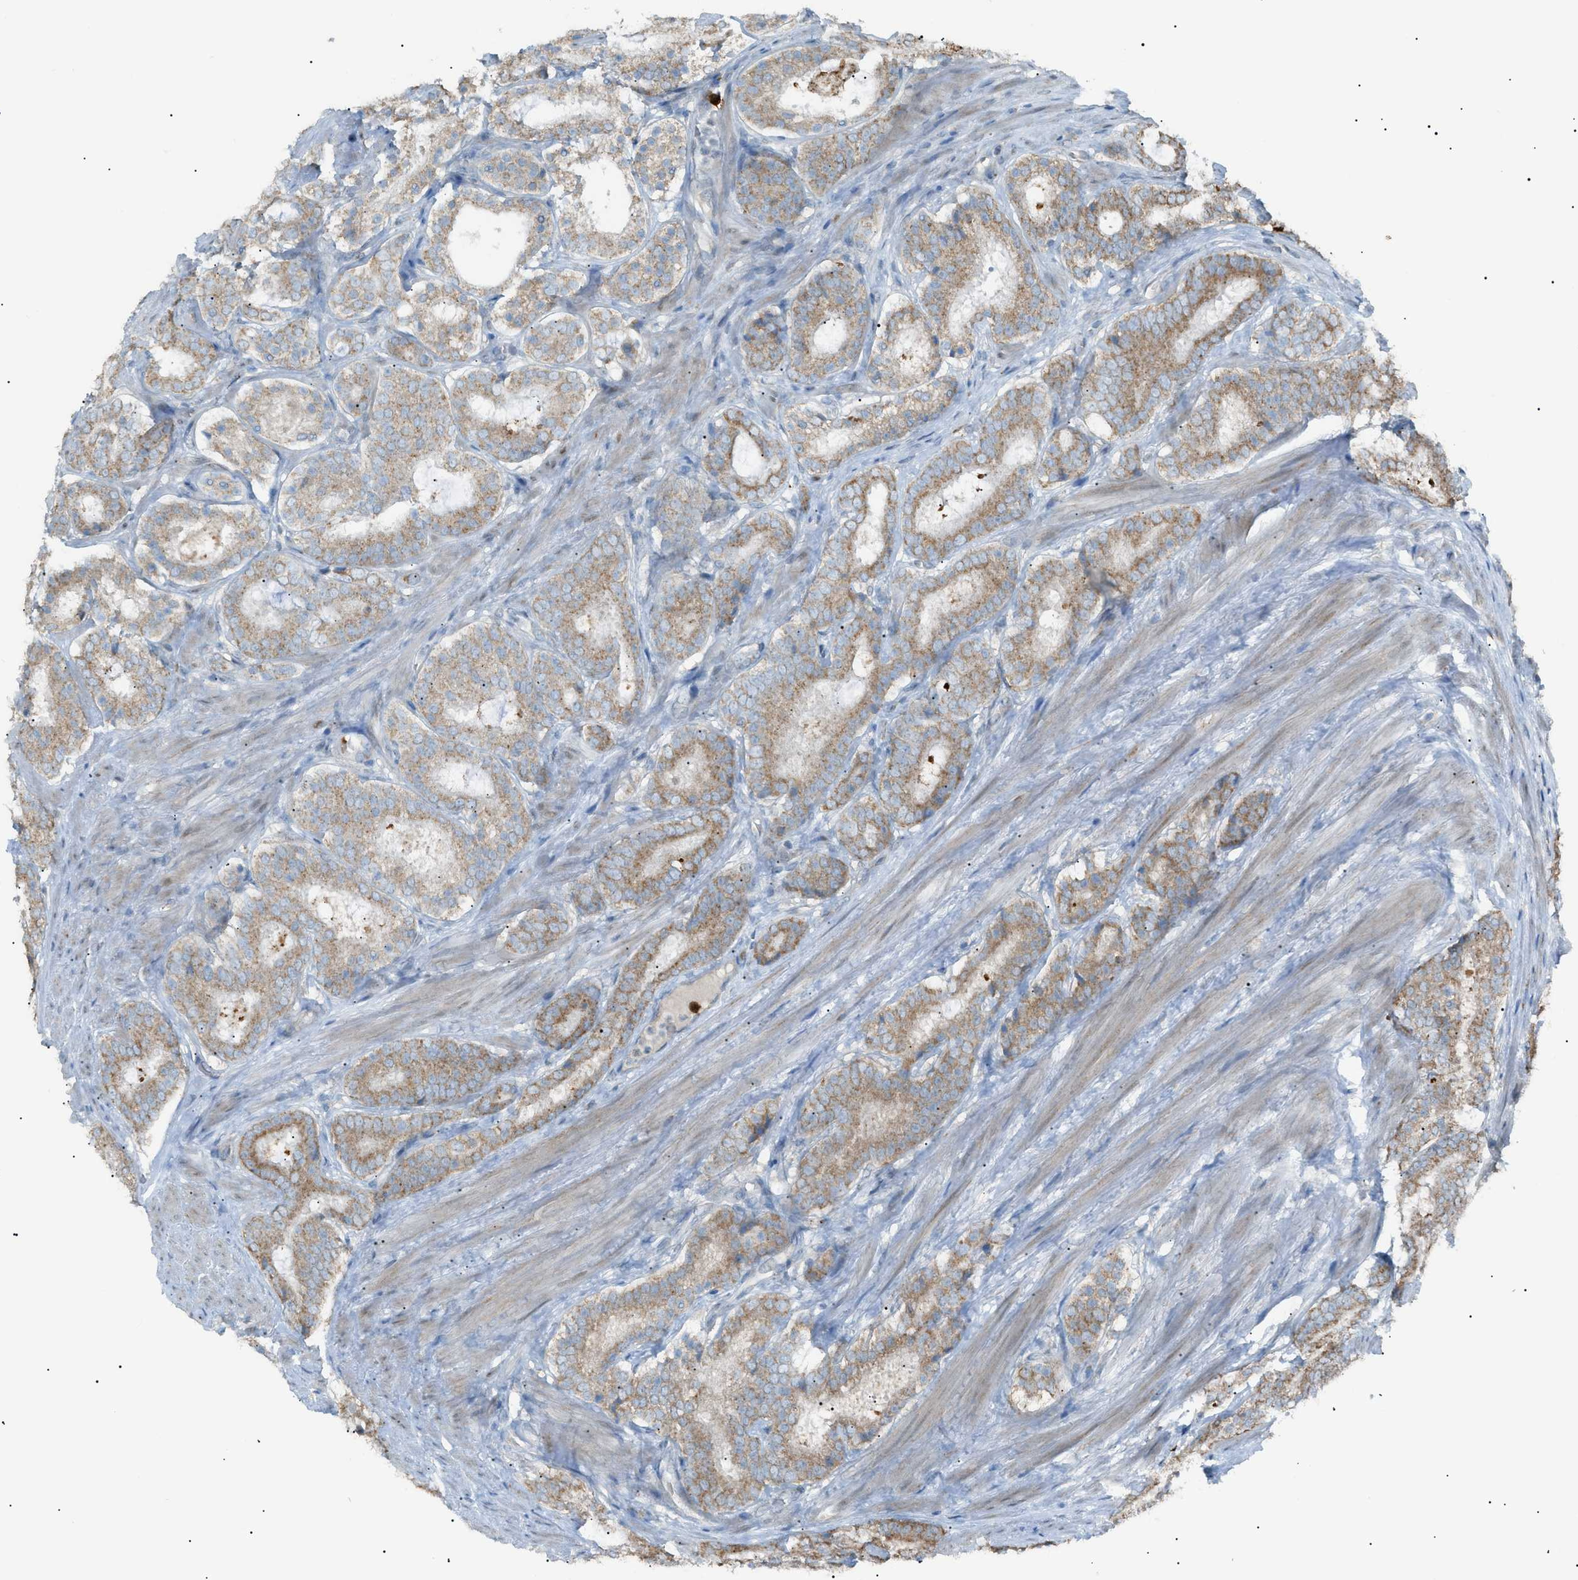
{"staining": {"intensity": "moderate", "quantity": ">75%", "location": "cytoplasmic/membranous"}, "tissue": "prostate cancer", "cell_type": "Tumor cells", "image_type": "cancer", "snomed": [{"axis": "morphology", "description": "Adenocarcinoma, Low grade"}, {"axis": "topography", "description": "Prostate"}], "caption": "Approximately >75% of tumor cells in human prostate cancer (adenocarcinoma (low-grade)) demonstrate moderate cytoplasmic/membranous protein expression as visualized by brown immunohistochemical staining.", "gene": "ZNF516", "patient": {"sex": "male", "age": 69}}